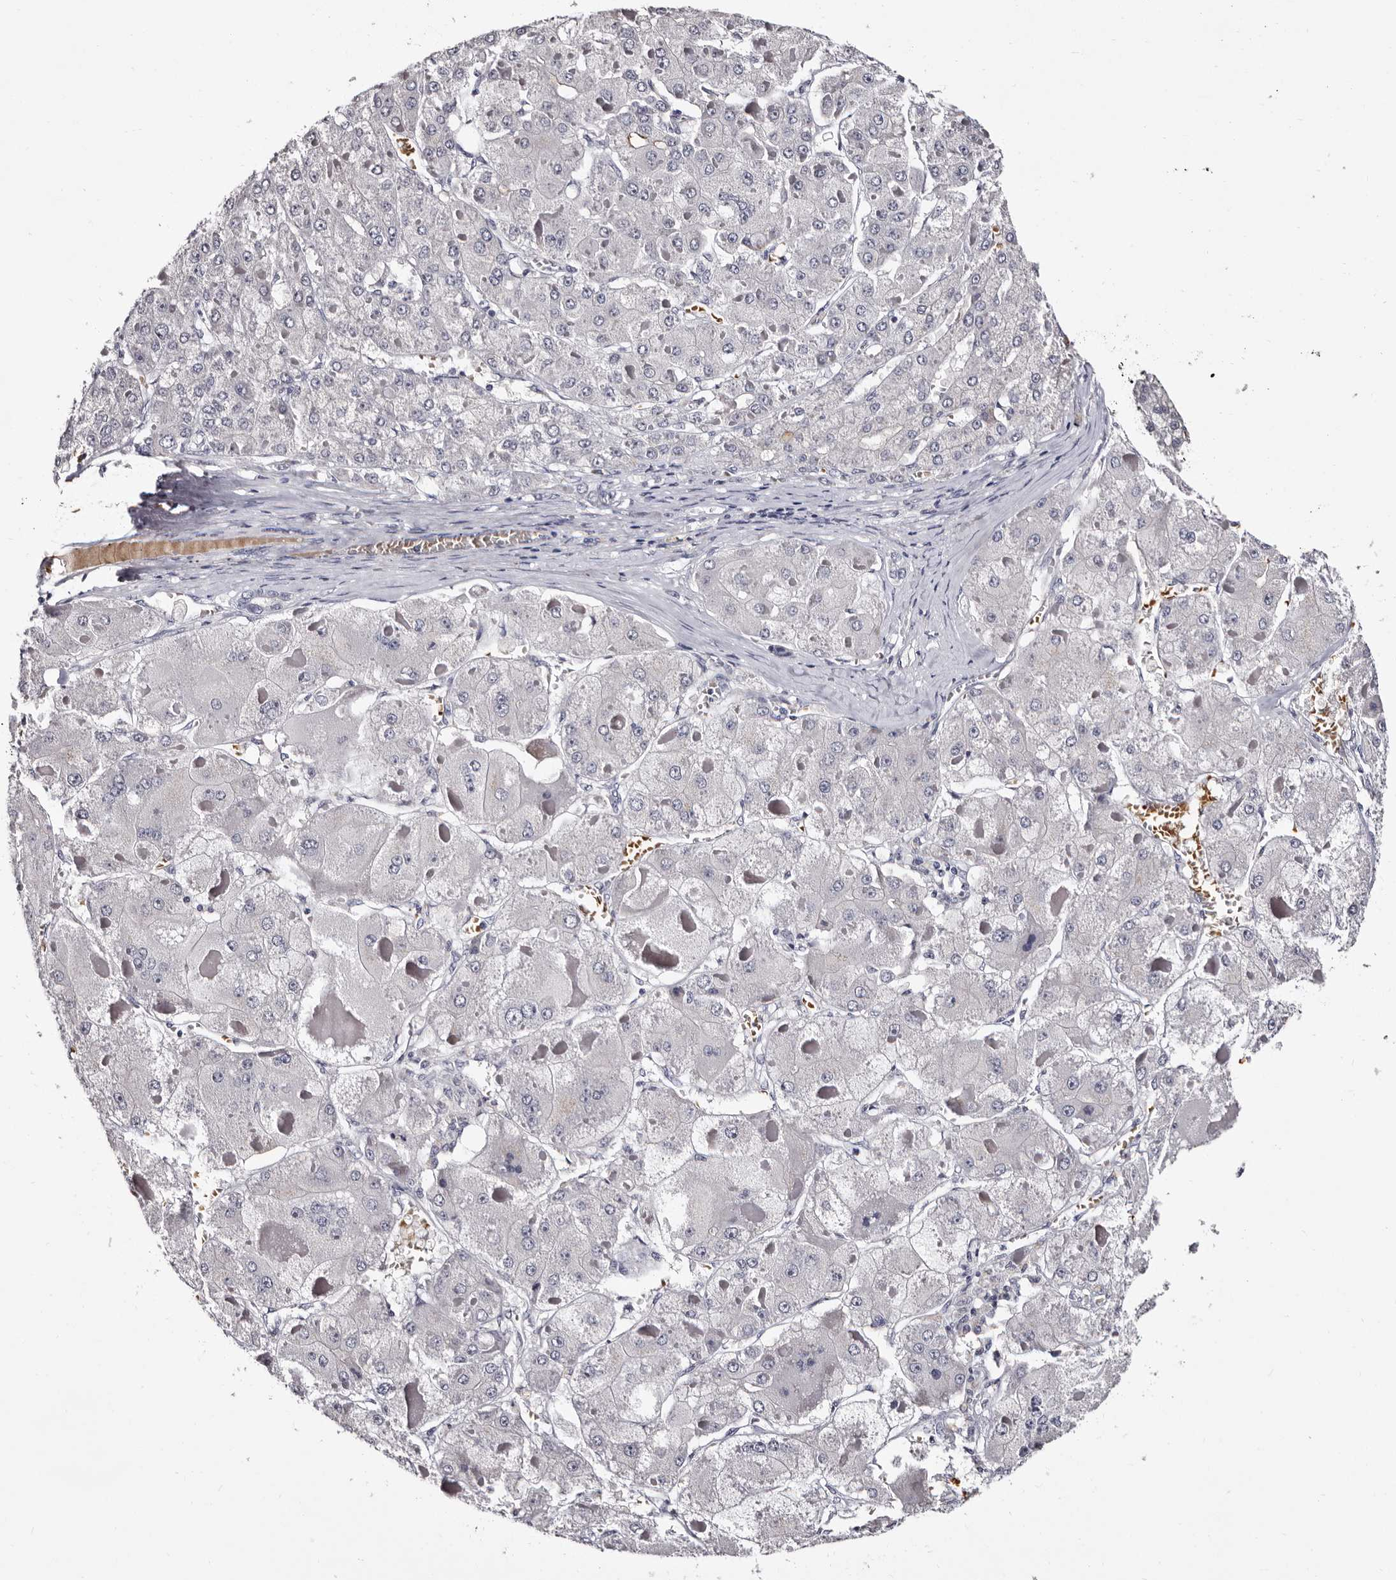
{"staining": {"intensity": "negative", "quantity": "none", "location": "none"}, "tissue": "liver cancer", "cell_type": "Tumor cells", "image_type": "cancer", "snomed": [{"axis": "morphology", "description": "Carcinoma, Hepatocellular, NOS"}, {"axis": "topography", "description": "Liver"}], "caption": "Human liver cancer (hepatocellular carcinoma) stained for a protein using IHC shows no expression in tumor cells.", "gene": "BPGM", "patient": {"sex": "female", "age": 73}}